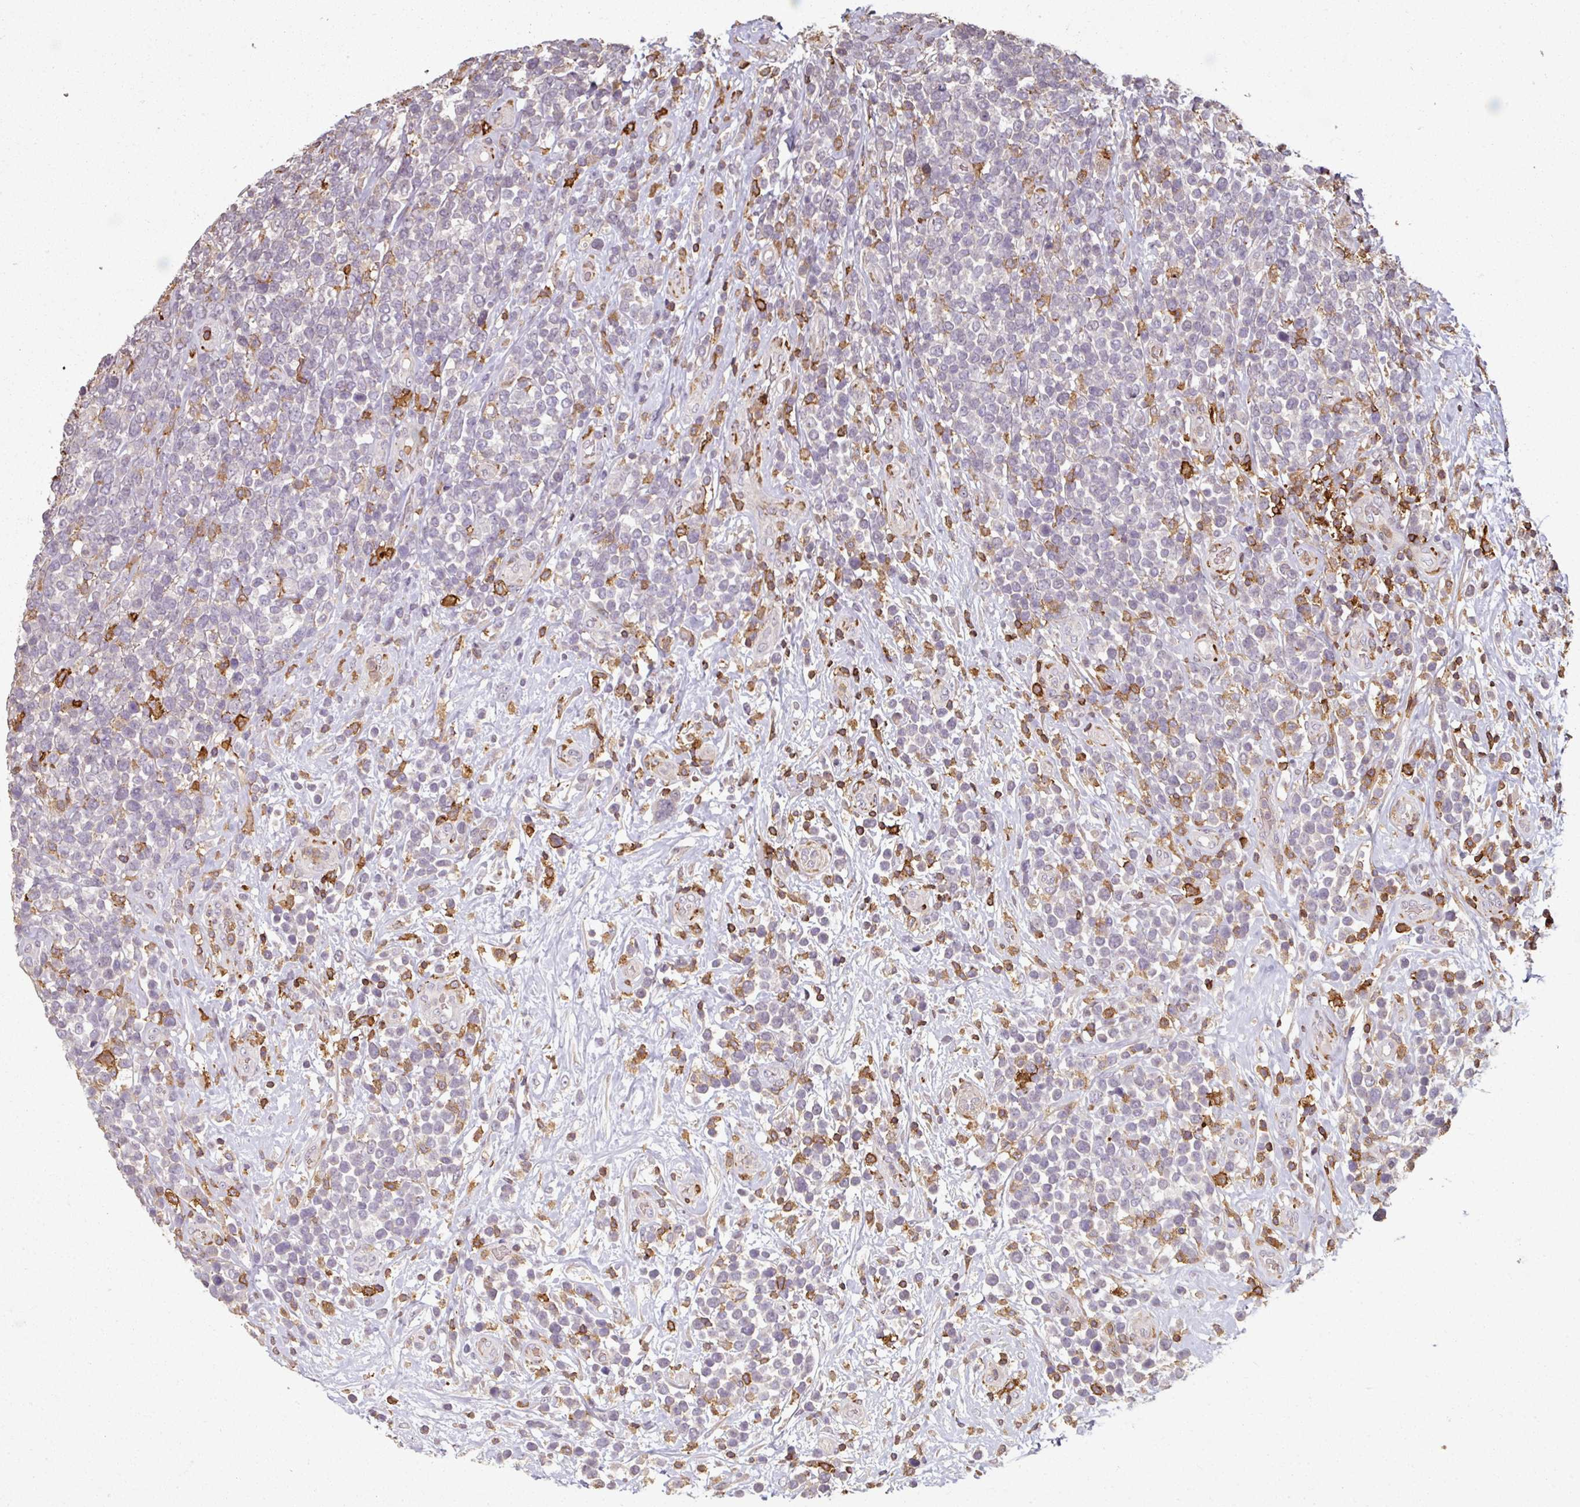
{"staining": {"intensity": "negative", "quantity": "none", "location": "none"}, "tissue": "lymphoma", "cell_type": "Tumor cells", "image_type": "cancer", "snomed": [{"axis": "morphology", "description": "Malignant lymphoma, non-Hodgkin's type, High grade"}, {"axis": "topography", "description": "Soft tissue"}], "caption": "This is a histopathology image of immunohistochemistry (IHC) staining of lymphoma, which shows no staining in tumor cells.", "gene": "OLFML2B", "patient": {"sex": "female", "age": 56}}